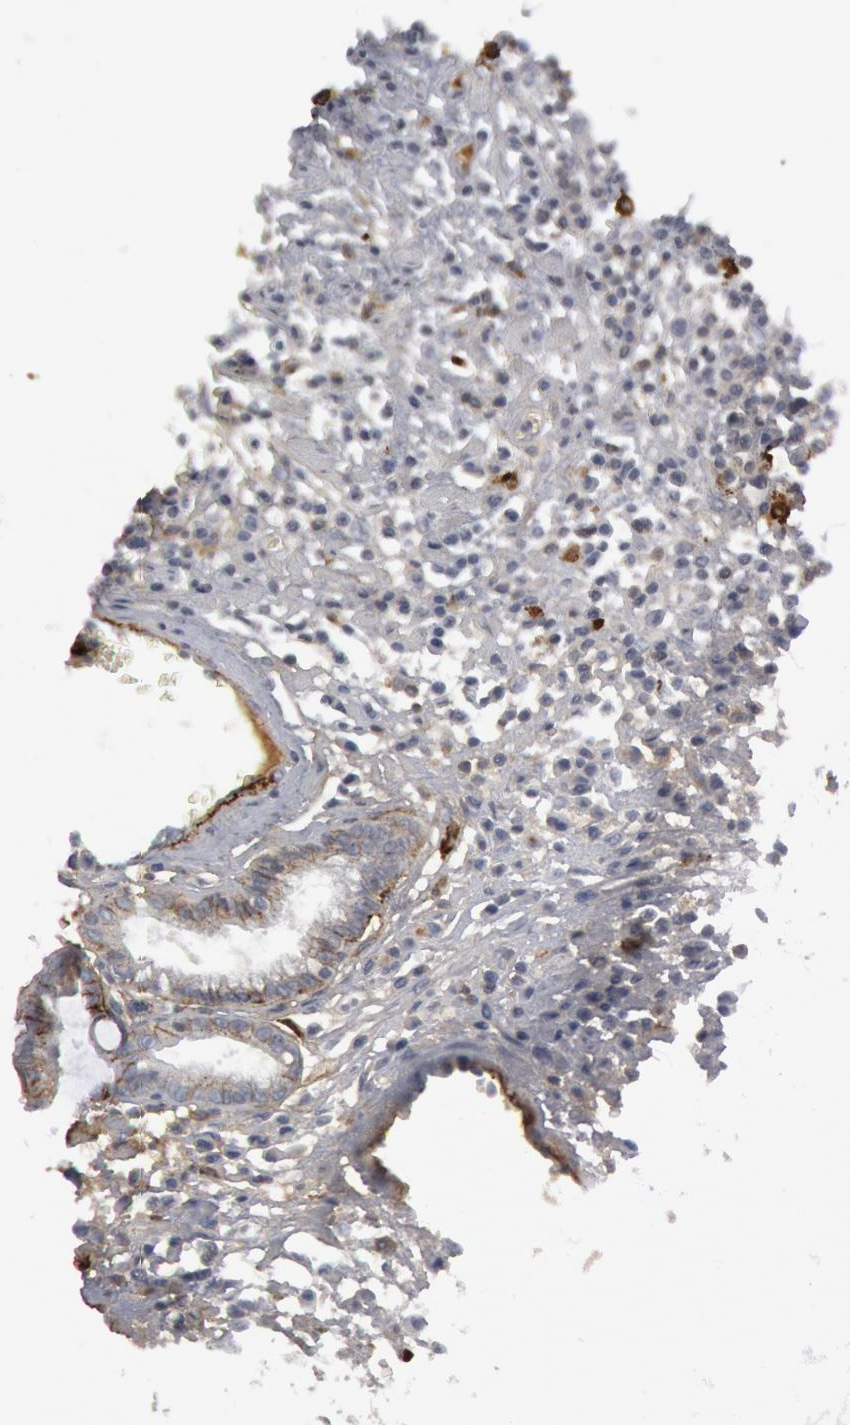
{"staining": {"intensity": "weak", "quantity": "<25%", "location": "cytoplasmic/membranous"}, "tissue": "carcinoid", "cell_type": "Tumor cells", "image_type": "cancer", "snomed": [{"axis": "morphology", "description": "Carcinoid, malignant, NOS"}, {"axis": "topography", "description": "Stomach"}], "caption": "IHC of carcinoid shows no expression in tumor cells.", "gene": "C1QC", "patient": {"sex": "female", "age": 76}}